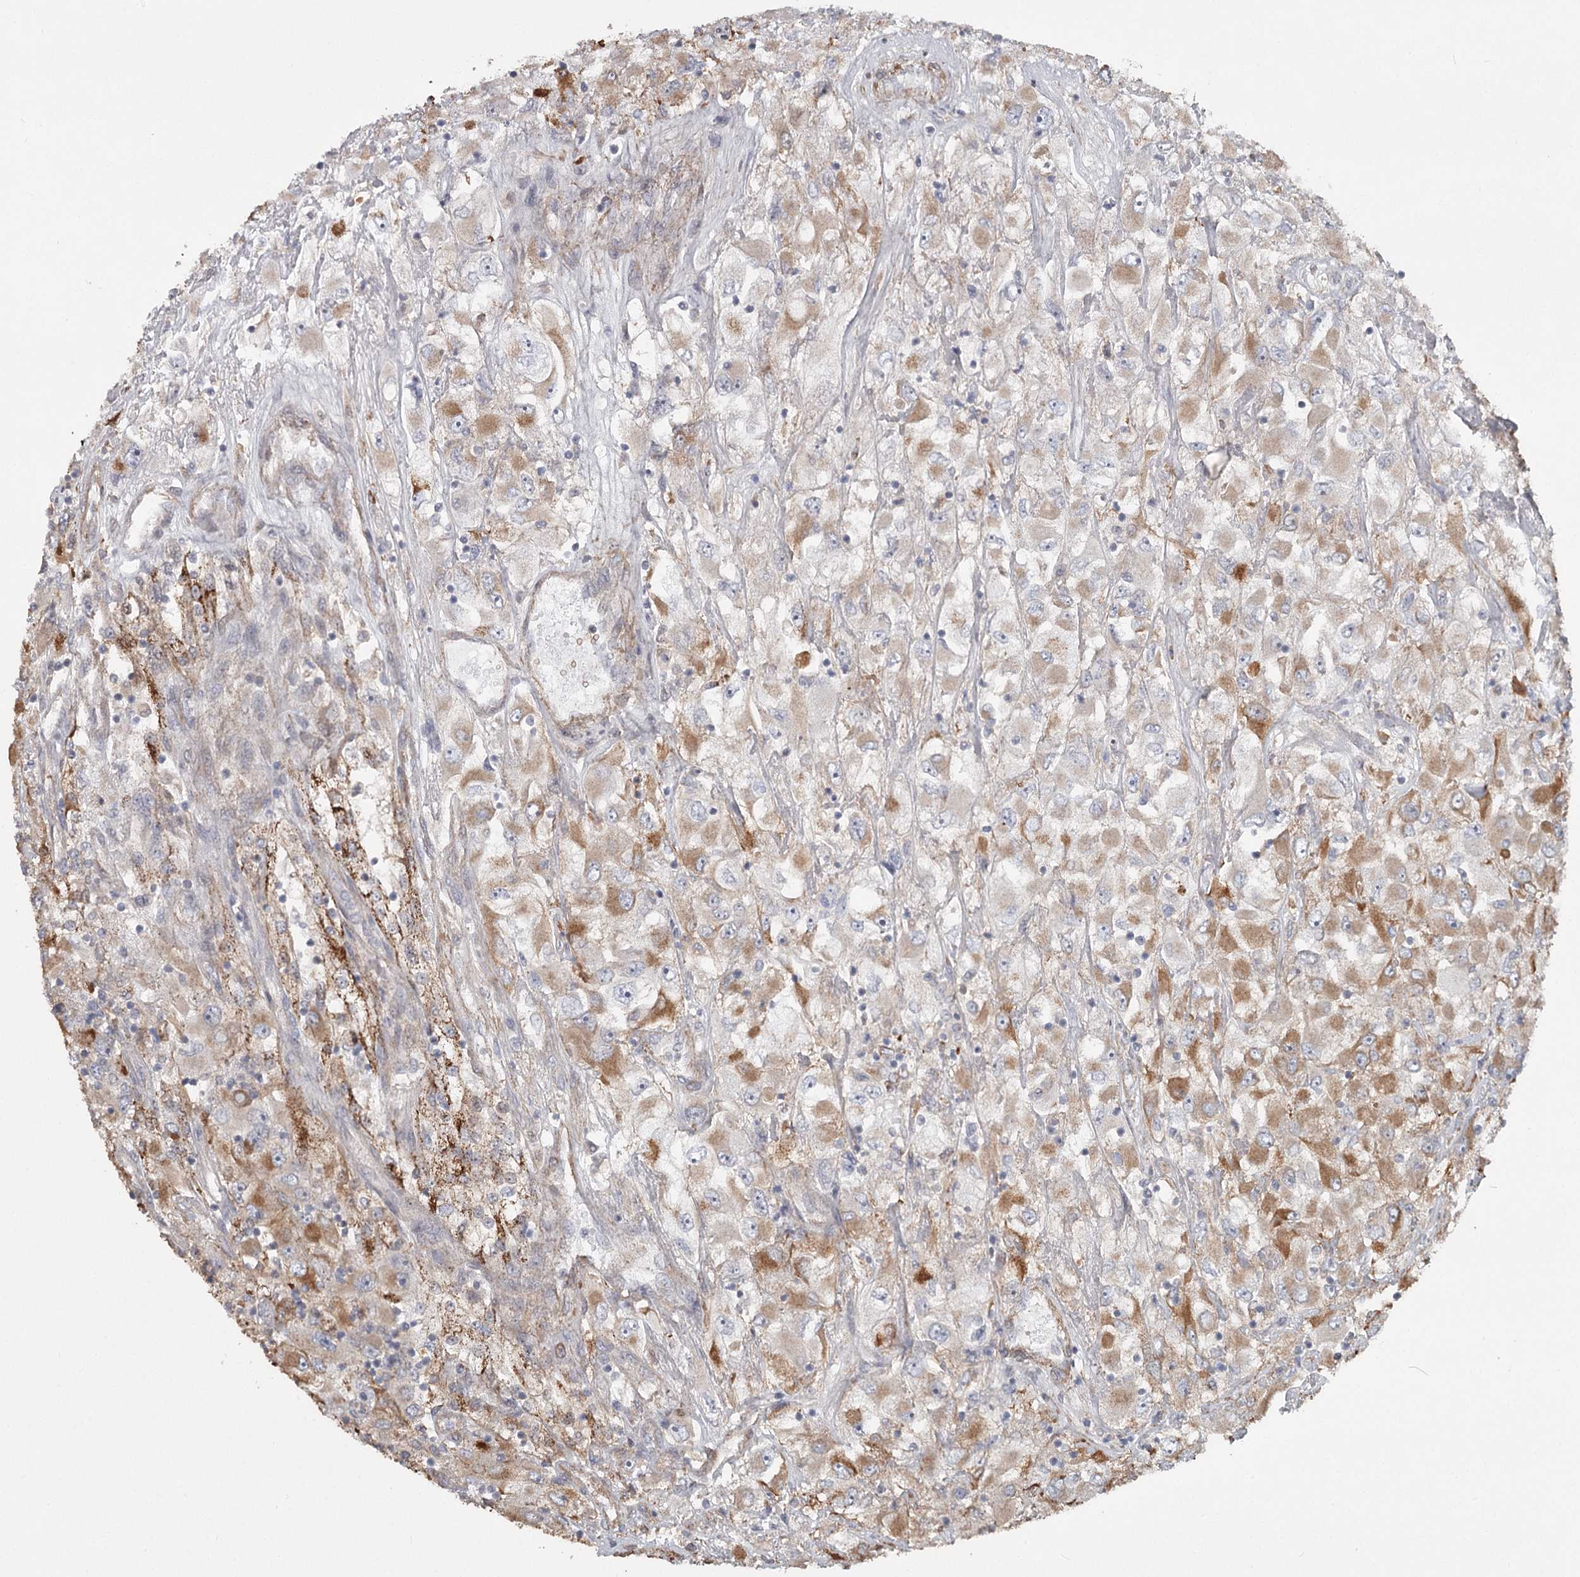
{"staining": {"intensity": "moderate", "quantity": "<25%", "location": "cytoplasmic/membranous"}, "tissue": "renal cancer", "cell_type": "Tumor cells", "image_type": "cancer", "snomed": [{"axis": "morphology", "description": "Adenocarcinoma, NOS"}, {"axis": "topography", "description": "Kidney"}], "caption": "Adenocarcinoma (renal) stained for a protein shows moderate cytoplasmic/membranous positivity in tumor cells.", "gene": "DHRS9", "patient": {"sex": "female", "age": 52}}